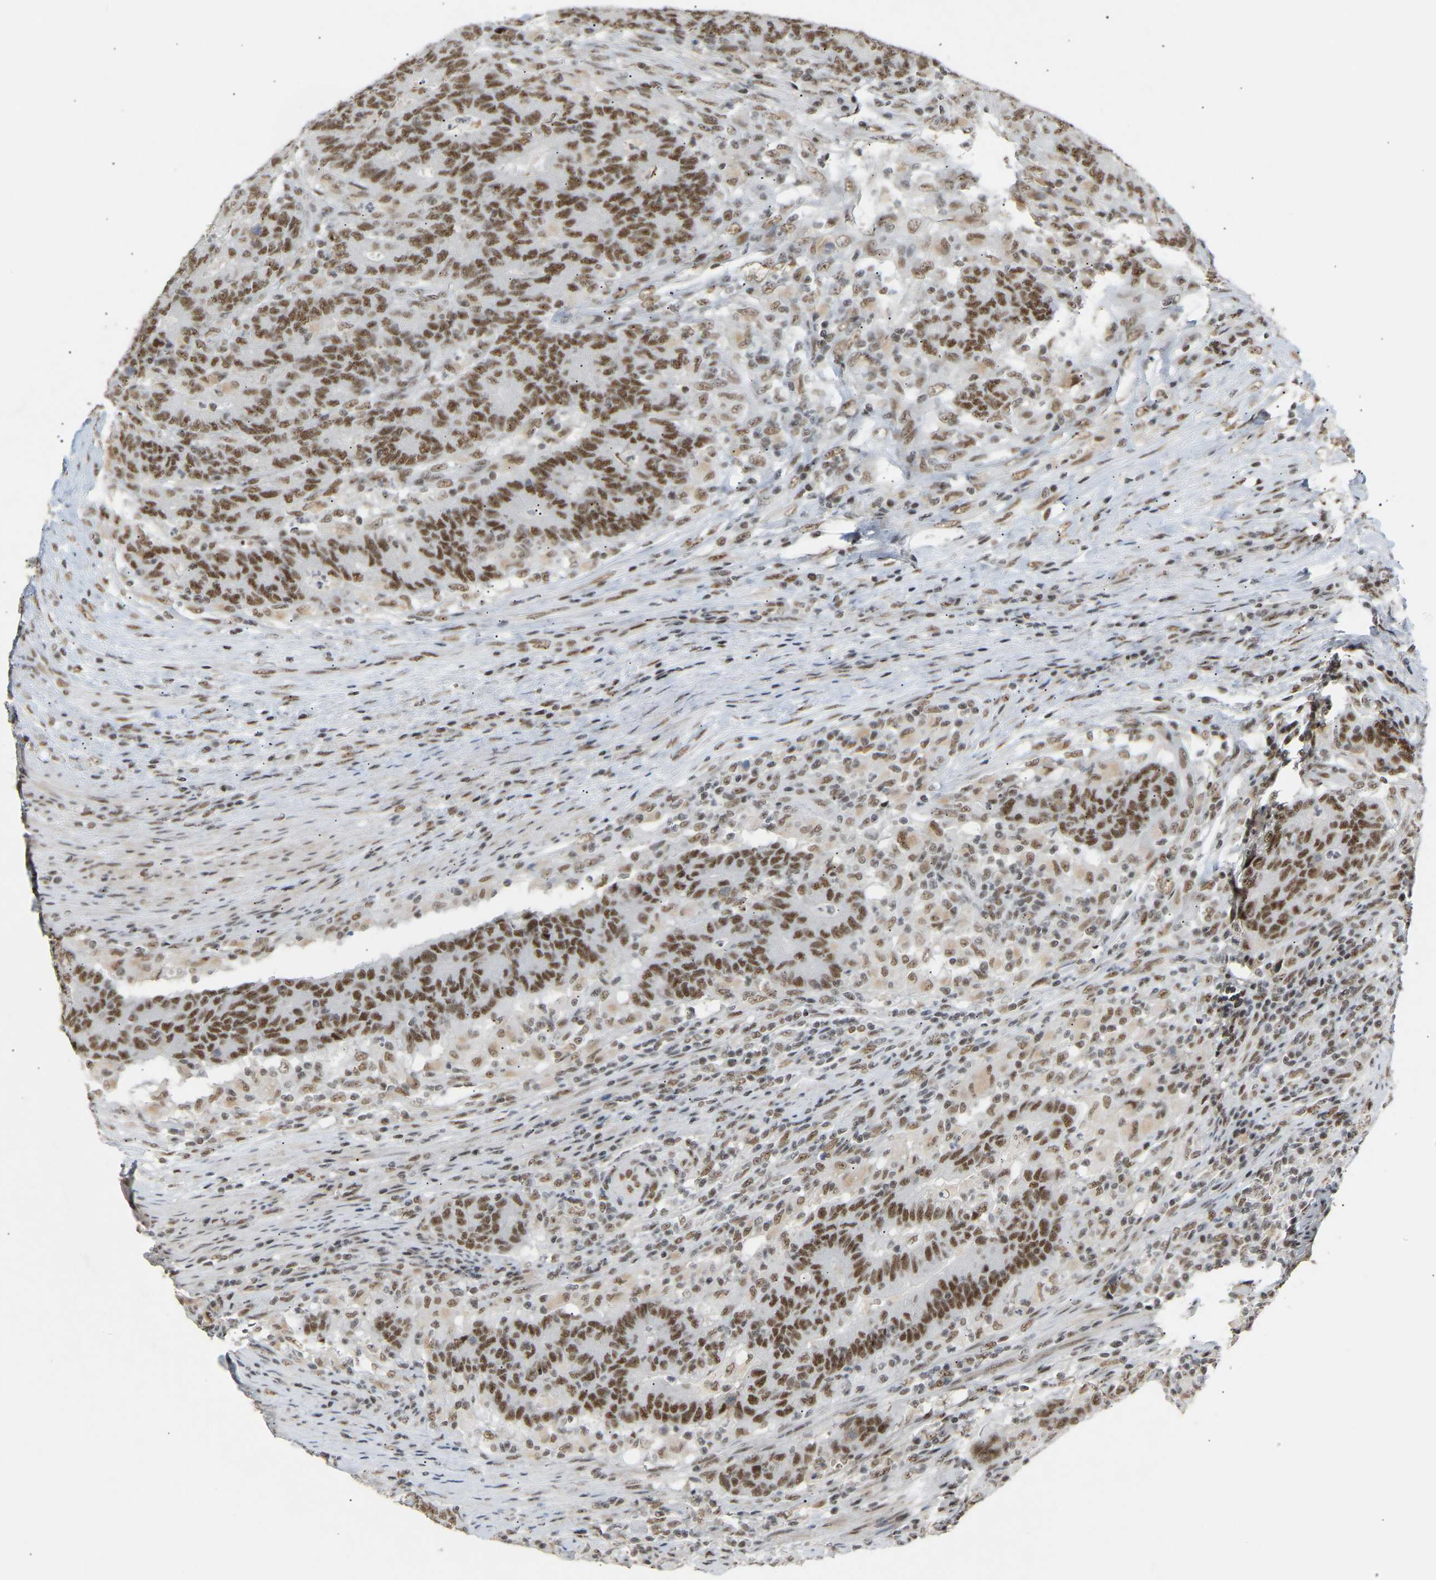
{"staining": {"intensity": "moderate", "quantity": ">75%", "location": "nuclear"}, "tissue": "colorectal cancer", "cell_type": "Tumor cells", "image_type": "cancer", "snomed": [{"axis": "morphology", "description": "Normal tissue, NOS"}, {"axis": "morphology", "description": "Adenocarcinoma, NOS"}, {"axis": "topography", "description": "Colon"}], "caption": "A brown stain shows moderate nuclear expression of a protein in colorectal cancer tumor cells. Using DAB (3,3'-diaminobenzidine) (brown) and hematoxylin (blue) stains, captured at high magnification using brightfield microscopy.", "gene": "NELFB", "patient": {"sex": "female", "age": 75}}